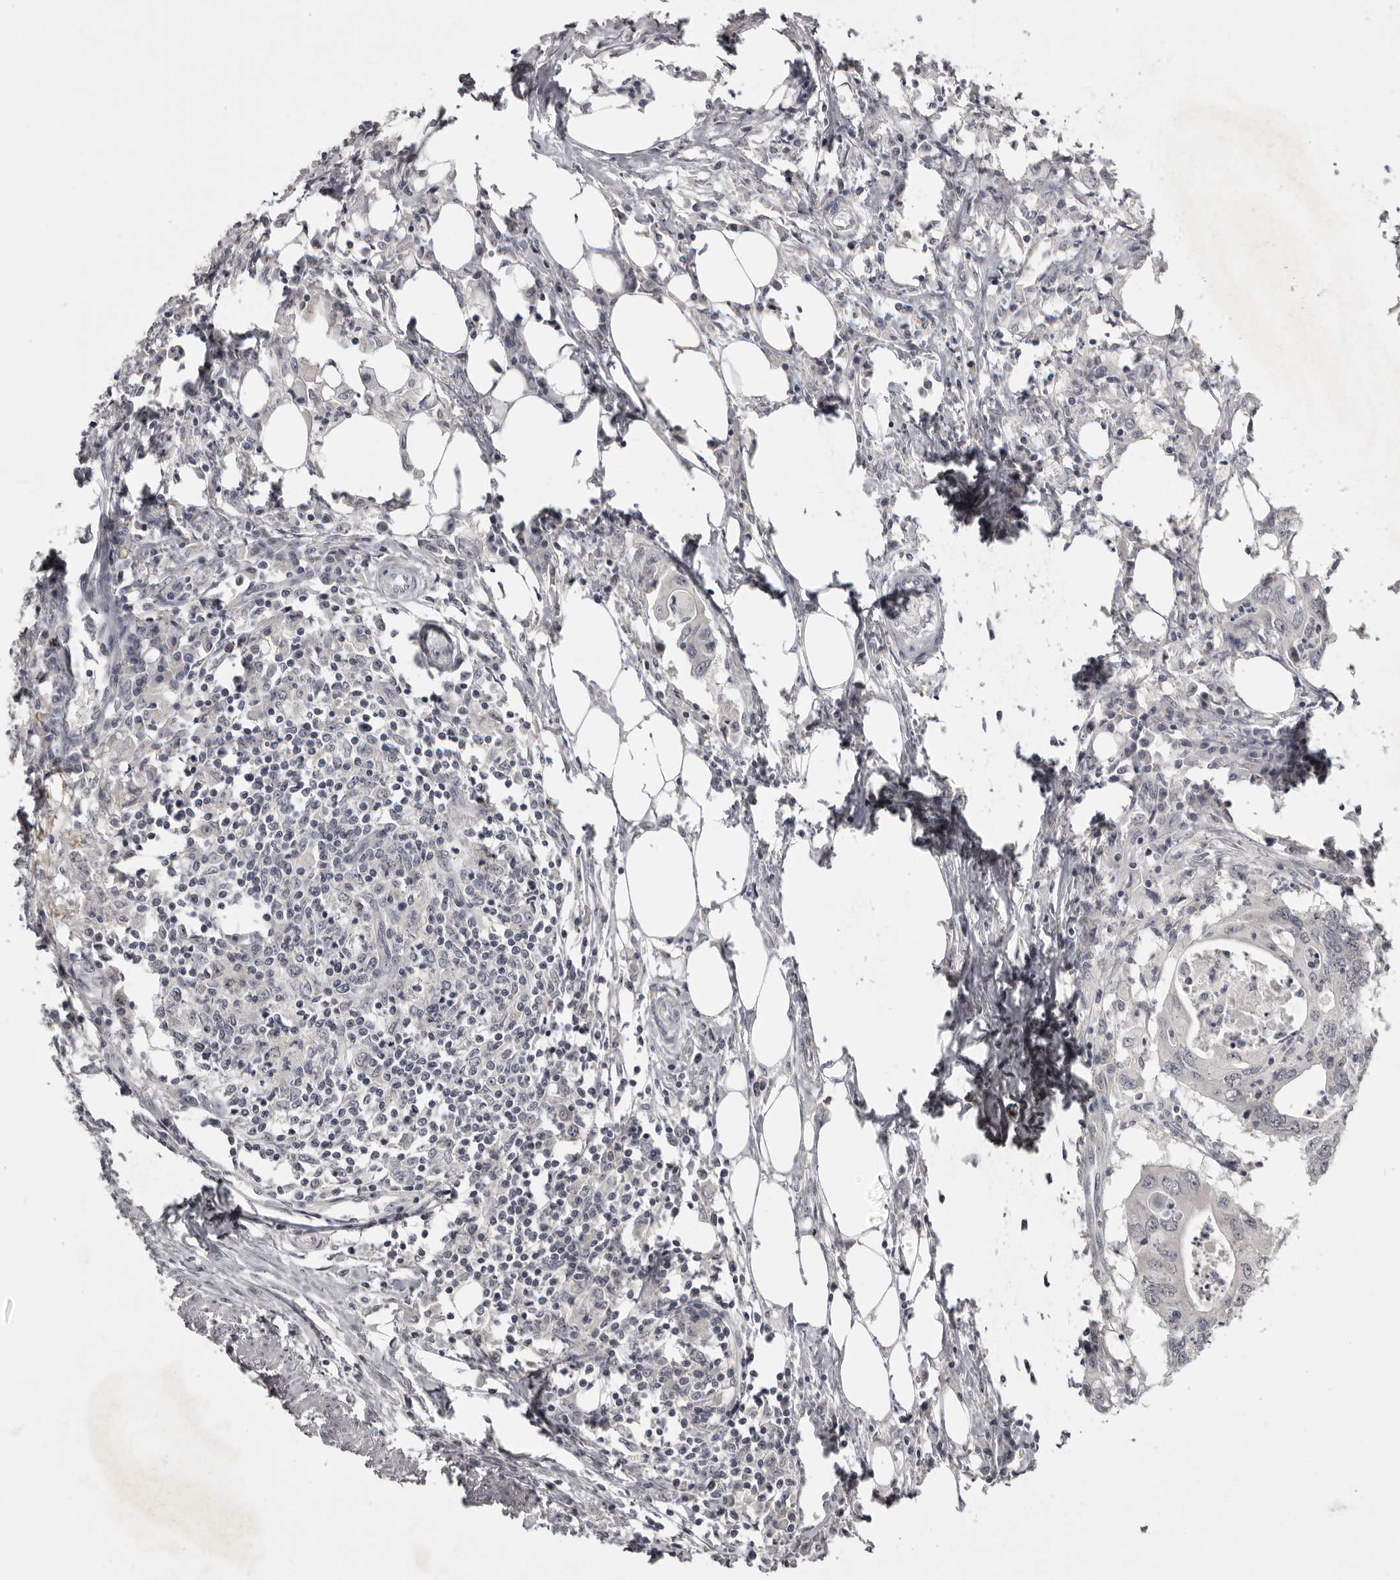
{"staining": {"intensity": "negative", "quantity": "none", "location": "none"}, "tissue": "colorectal cancer", "cell_type": "Tumor cells", "image_type": "cancer", "snomed": [{"axis": "morphology", "description": "Adenocarcinoma, NOS"}, {"axis": "topography", "description": "Colon"}], "caption": "This histopathology image is of colorectal cancer stained with immunohistochemistry (IHC) to label a protein in brown with the nuclei are counter-stained blue. There is no expression in tumor cells.", "gene": "MRTO4", "patient": {"sex": "male", "age": 71}}